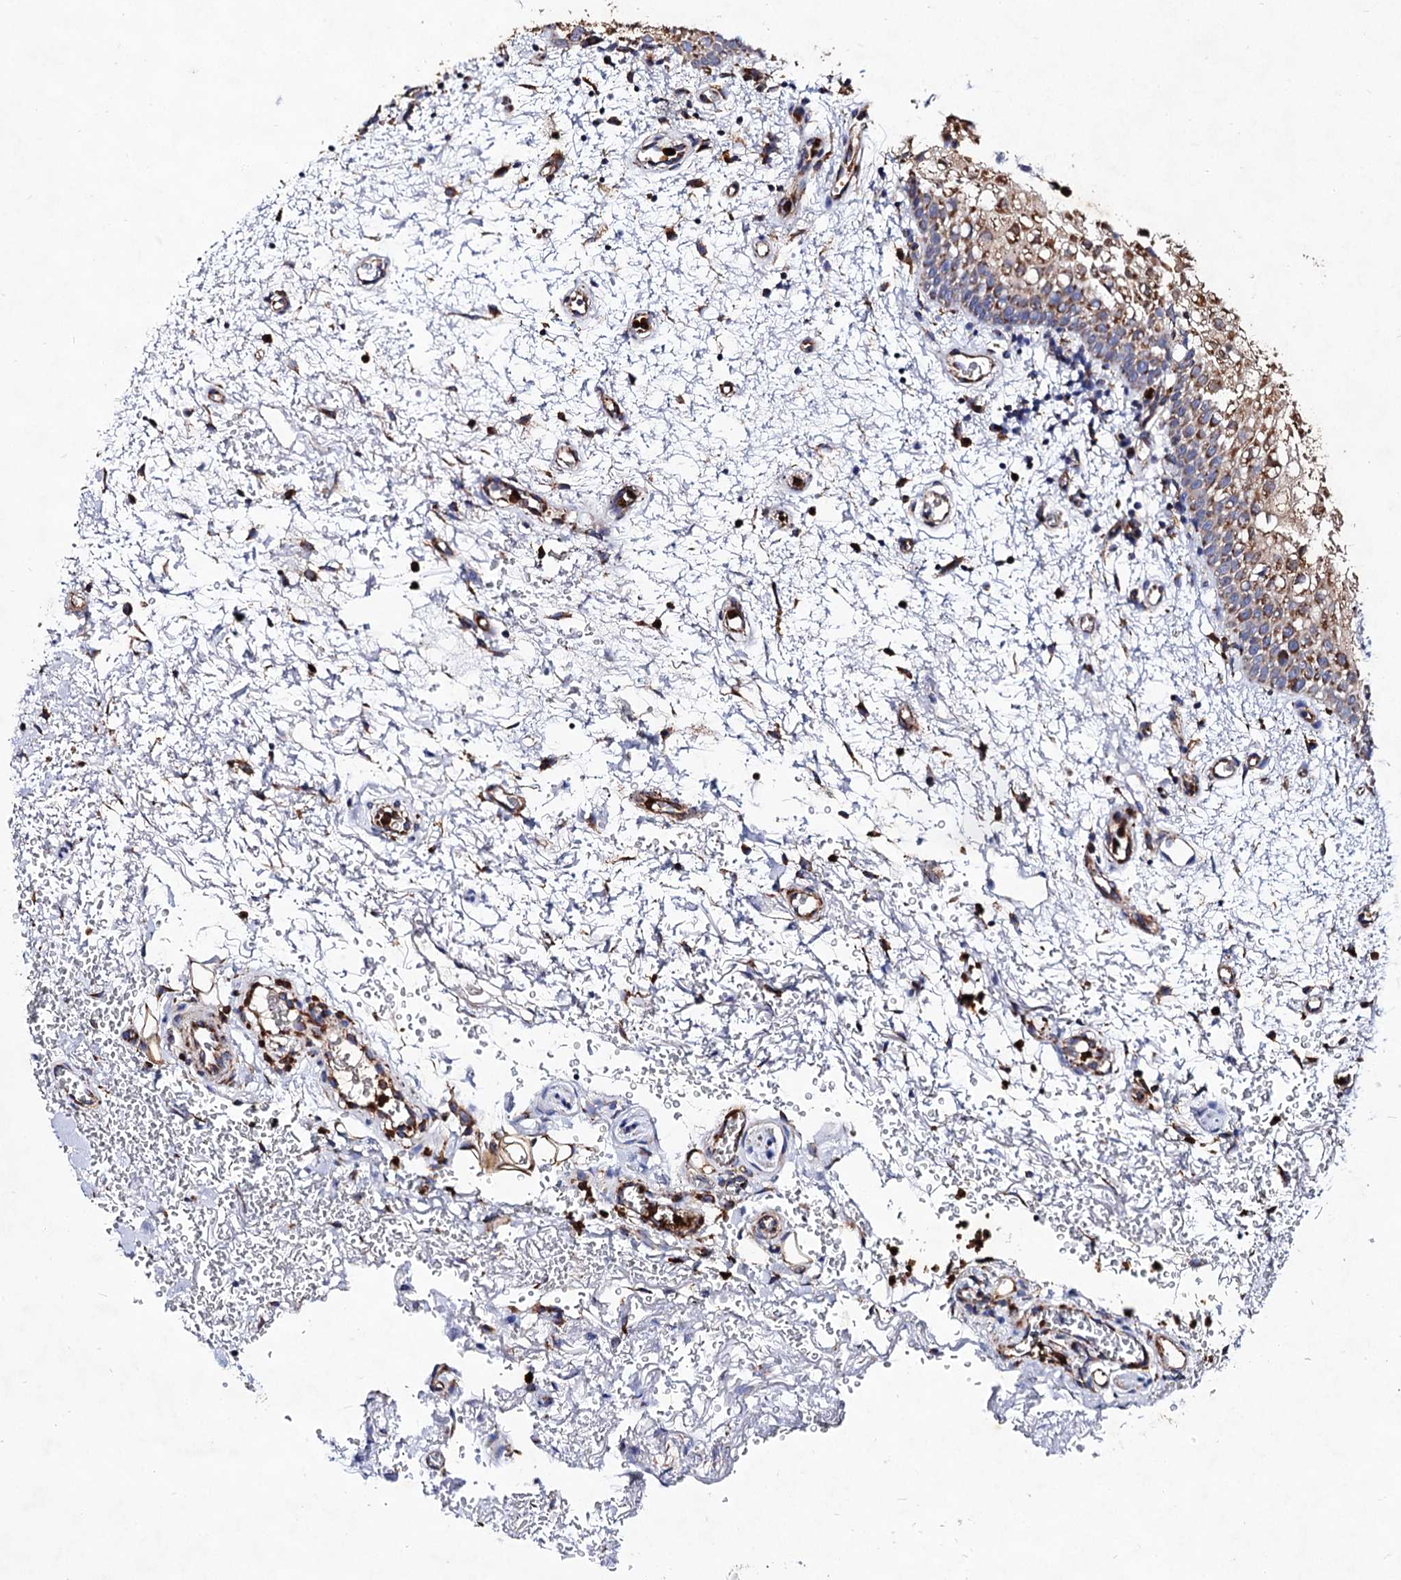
{"staining": {"intensity": "moderate", "quantity": ">75%", "location": "cytoplasmic/membranous"}, "tissue": "oral mucosa", "cell_type": "Squamous epithelial cells", "image_type": "normal", "snomed": [{"axis": "morphology", "description": "Normal tissue, NOS"}, {"axis": "morphology", "description": "Squamous cell carcinoma, NOS"}, {"axis": "topography", "description": "Oral tissue"}, {"axis": "topography", "description": "Head-Neck"}], "caption": "Oral mucosa stained for a protein (brown) exhibits moderate cytoplasmic/membranous positive positivity in about >75% of squamous epithelial cells.", "gene": "ACAD9", "patient": {"sex": "male", "age": 68}}